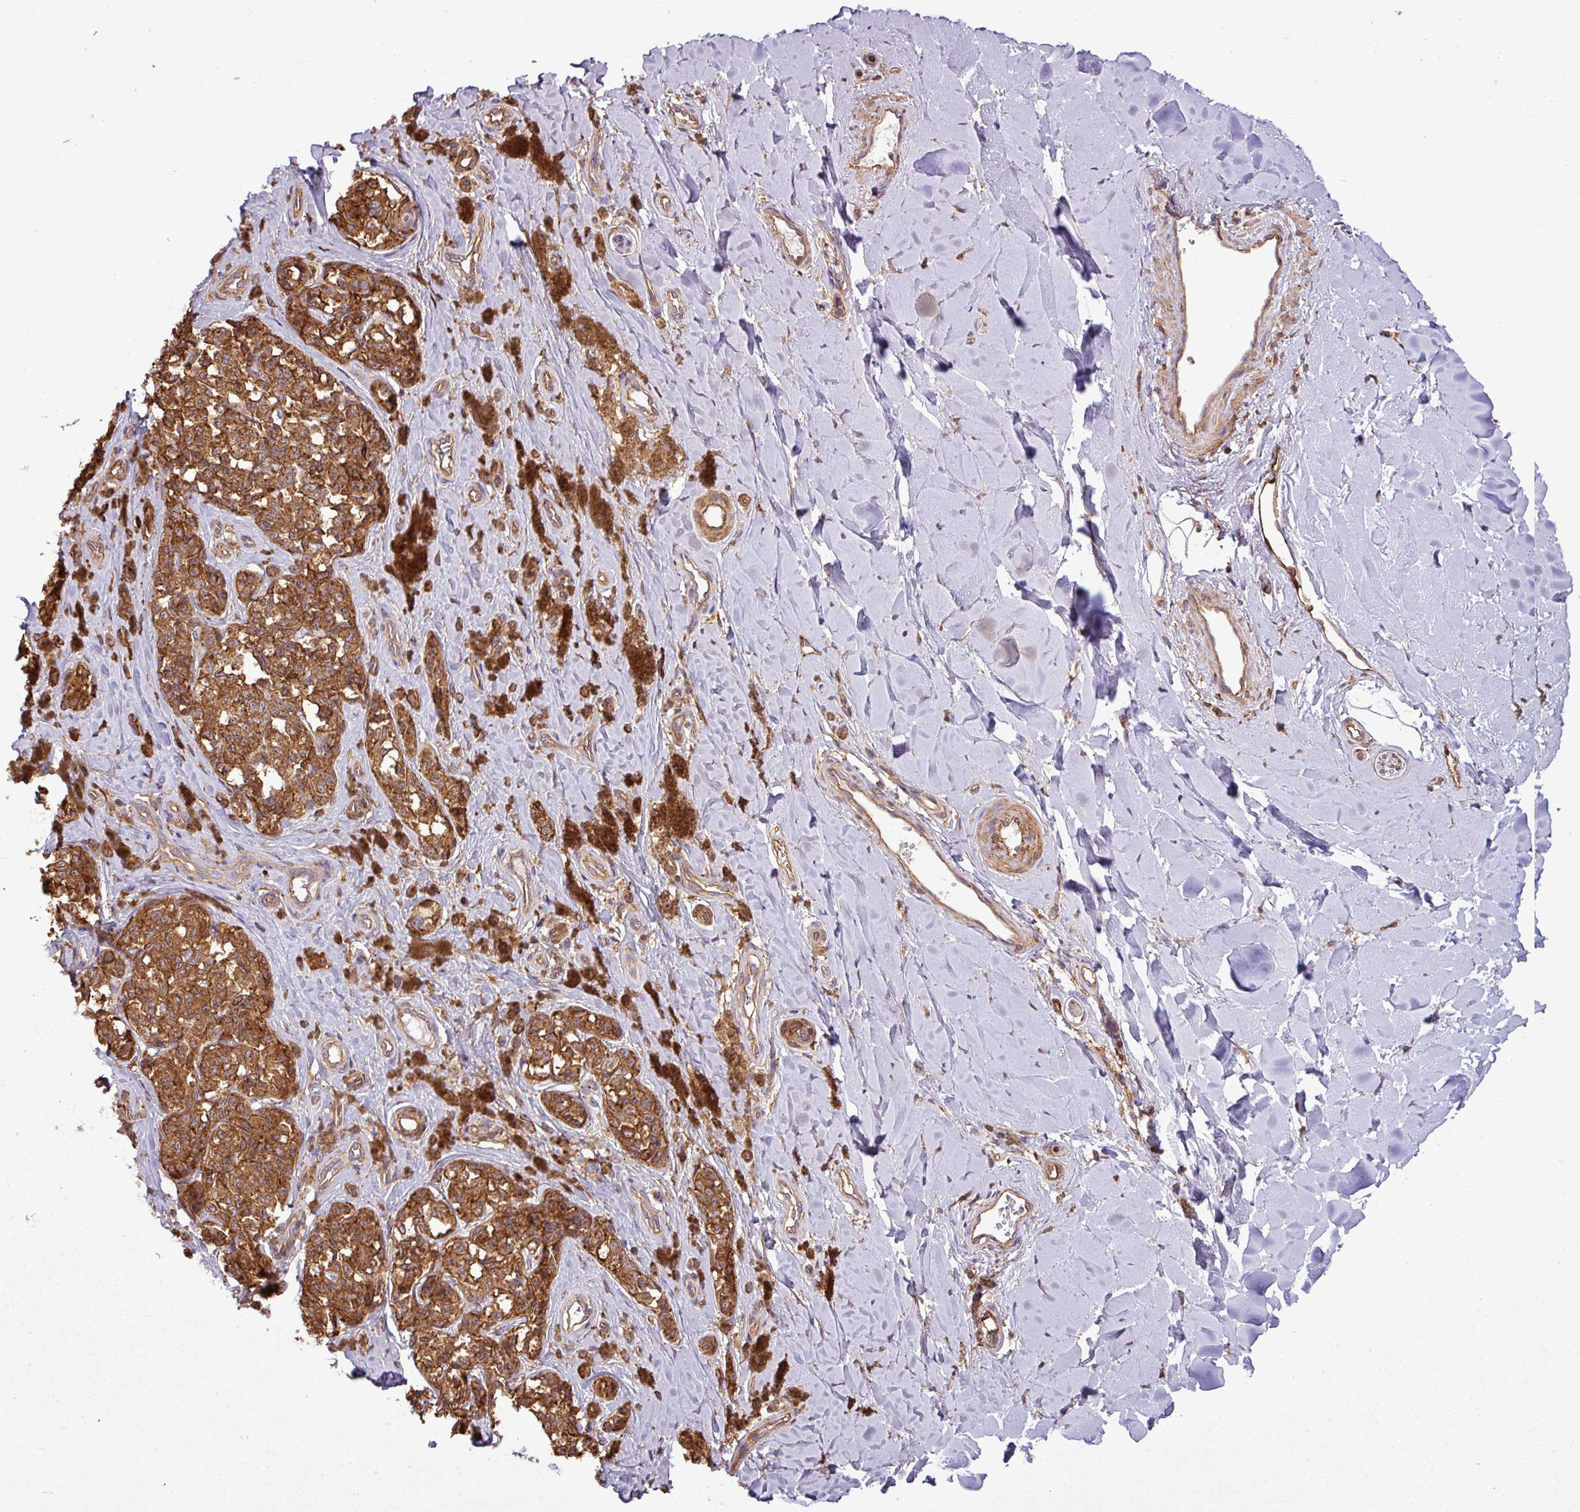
{"staining": {"intensity": "strong", "quantity": ">75%", "location": "cytoplasmic/membranous"}, "tissue": "melanoma", "cell_type": "Tumor cells", "image_type": "cancer", "snomed": [{"axis": "morphology", "description": "Malignant melanoma, NOS"}, {"axis": "topography", "description": "Skin"}], "caption": "DAB immunohistochemical staining of human melanoma exhibits strong cytoplasmic/membranous protein positivity in approximately >75% of tumor cells.", "gene": "PACSIN2", "patient": {"sex": "female", "age": 65}}